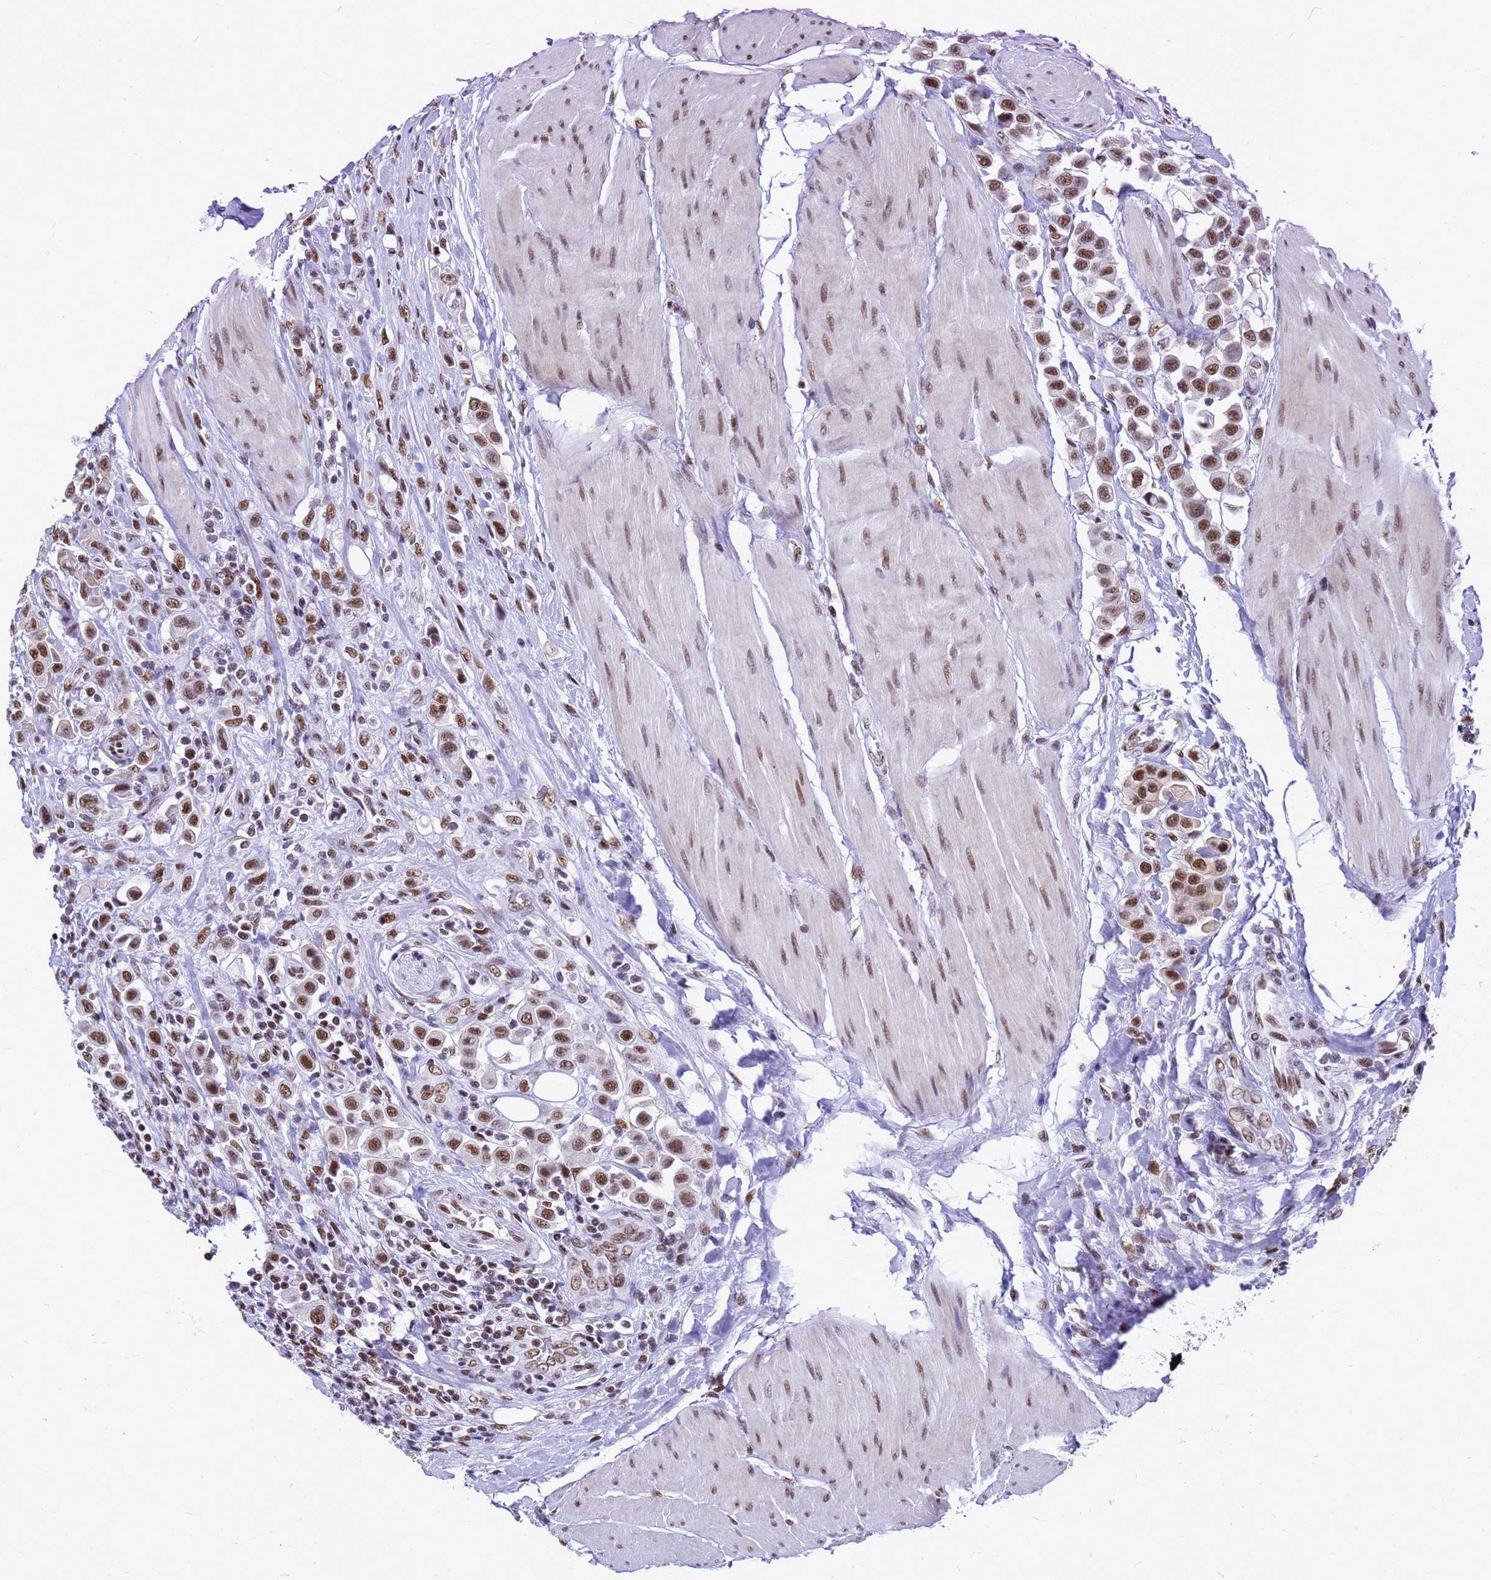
{"staining": {"intensity": "moderate", "quantity": ">75%", "location": "nuclear"}, "tissue": "urothelial cancer", "cell_type": "Tumor cells", "image_type": "cancer", "snomed": [{"axis": "morphology", "description": "Urothelial carcinoma, High grade"}, {"axis": "topography", "description": "Urinary bladder"}], "caption": "This is an image of IHC staining of urothelial cancer, which shows moderate staining in the nuclear of tumor cells.", "gene": "SART3", "patient": {"sex": "male", "age": 50}}